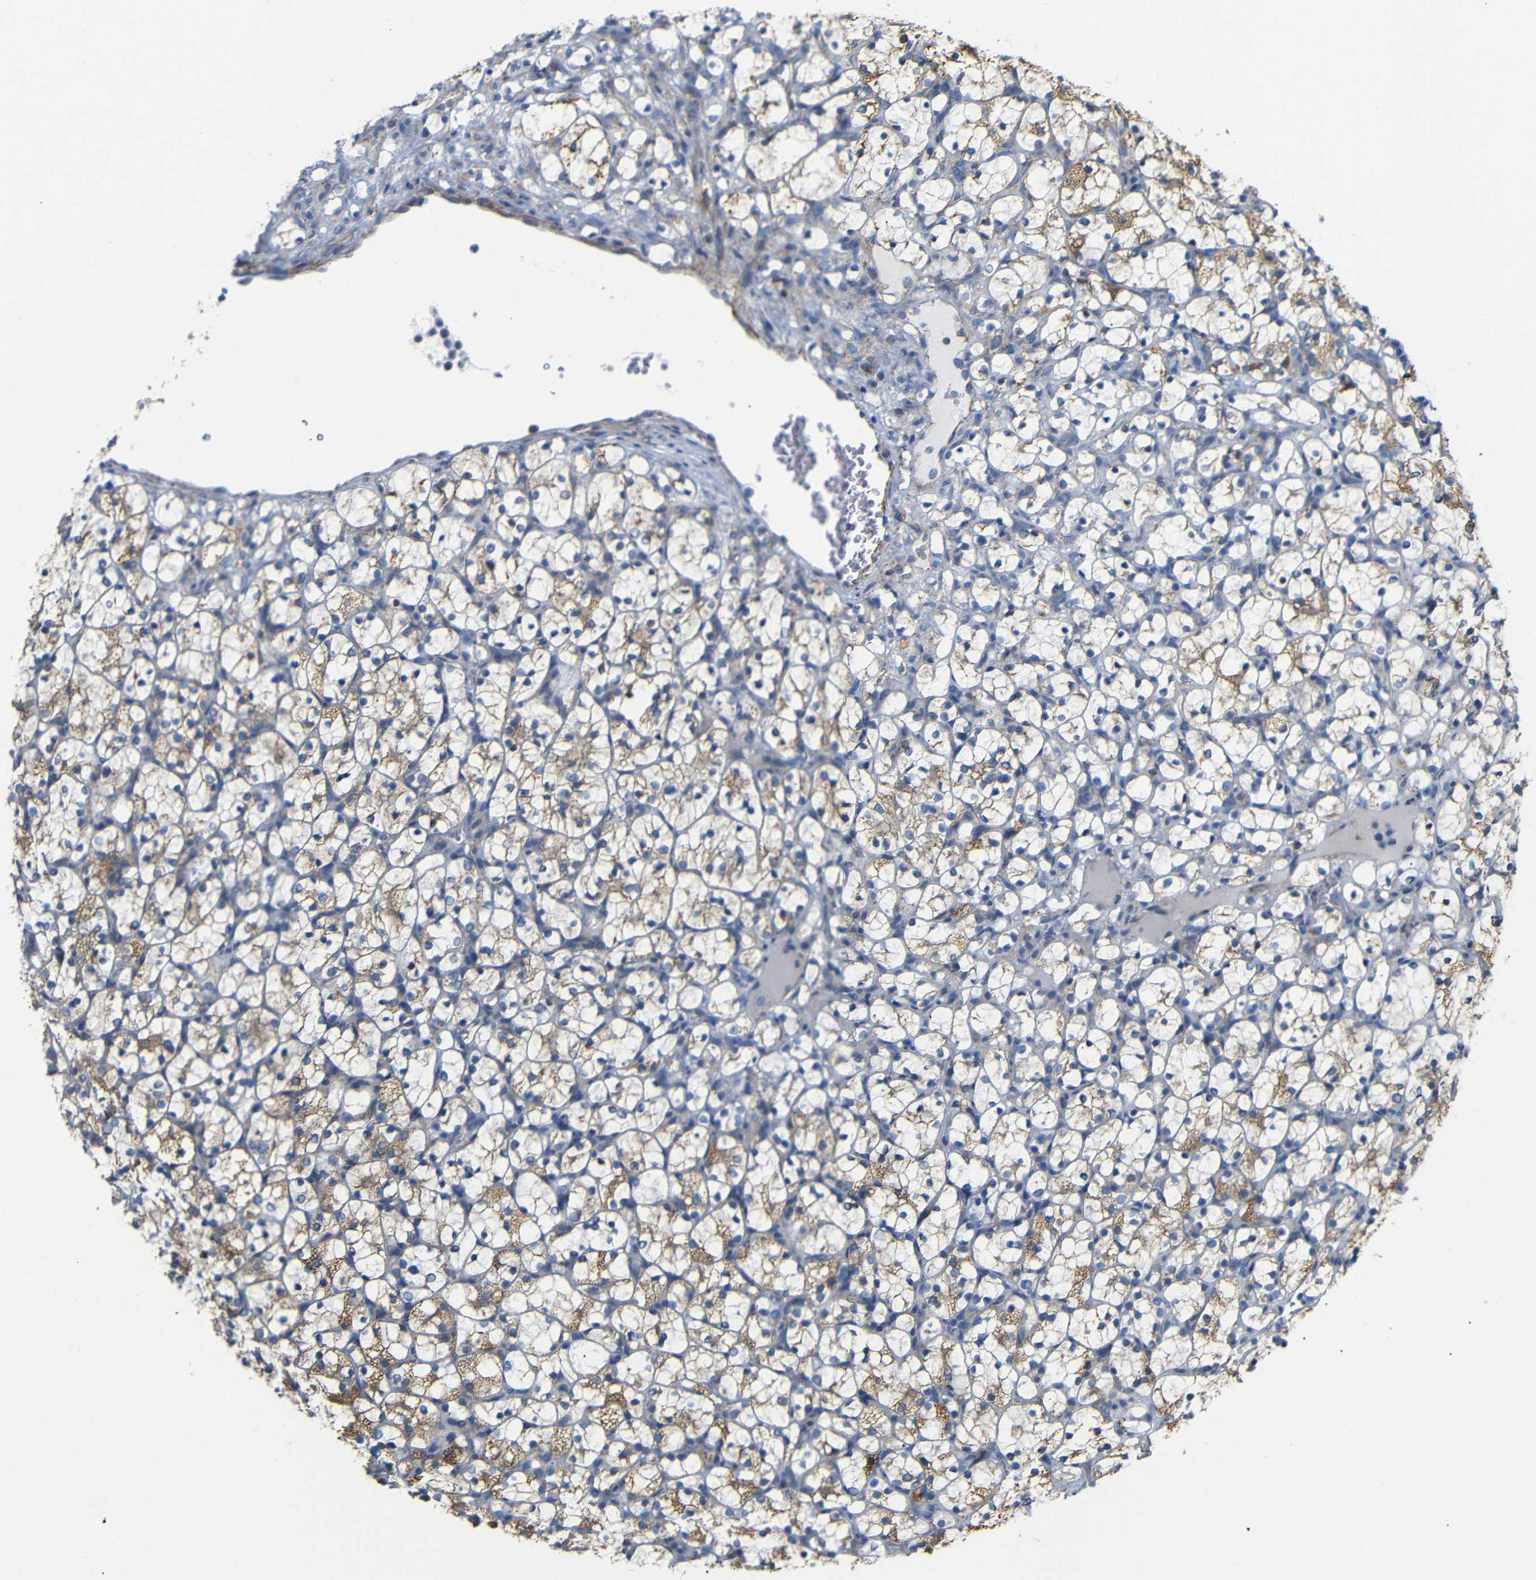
{"staining": {"intensity": "moderate", "quantity": "<25%", "location": "cytoplasmic/membranous"}, "tissue": "renal cancer", "cell_type": "Tumor cells", "image_type": "cancer", "snomed": [{"axis": "morphology", "description": "Adenocarcinoma, NOS"}, {"axis": "topography", "description": "Kidney"}], "caption": "A low amount of moderate cytoplasmic/membranous positivity is present in approximately <25% of tumor cells in renal cancer (adenocarcinoma) tissue.", "gene": "FAM171B", "patient": {"sex": "female", "age": 69}}